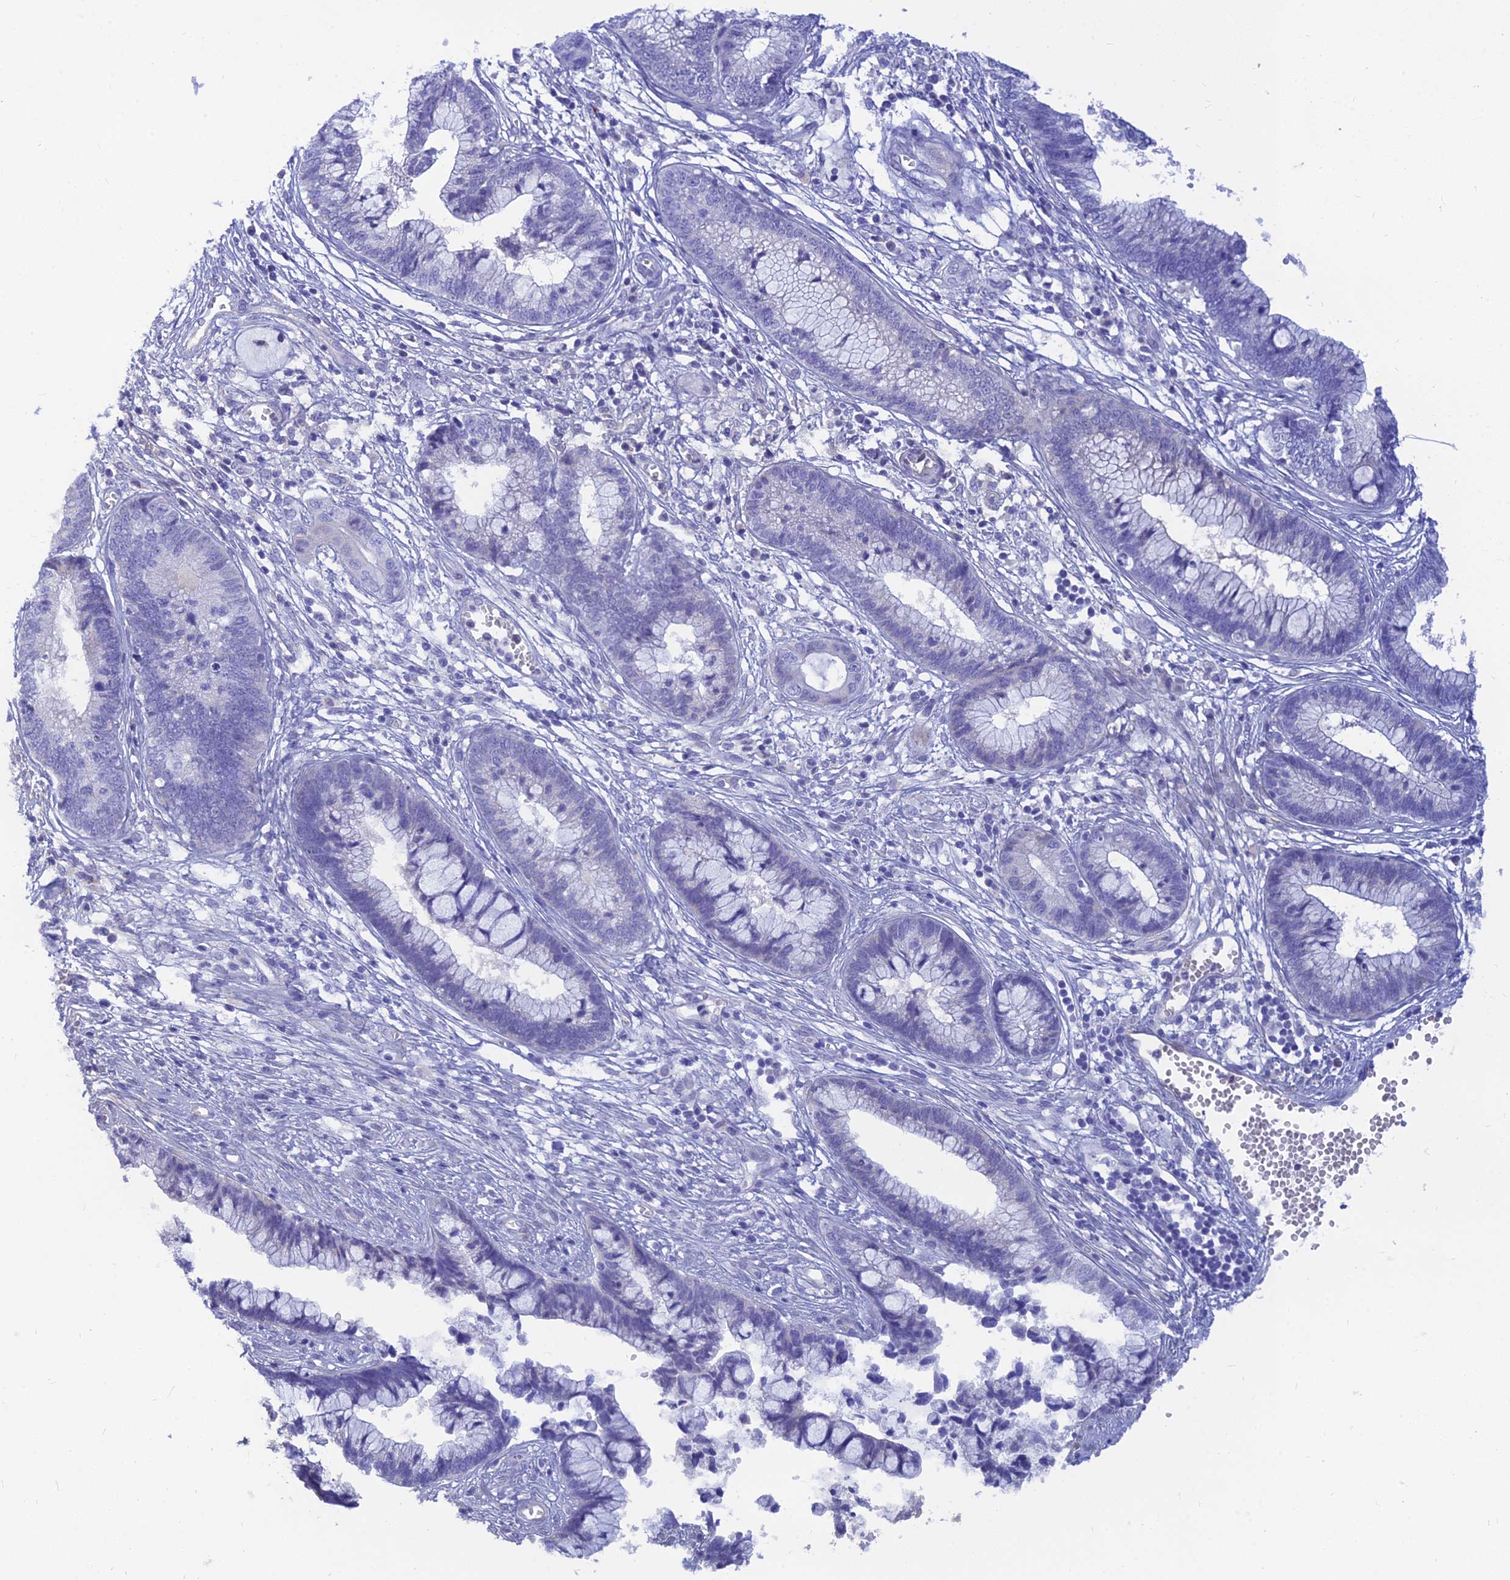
{"staining": {"intensity": "negative", "quantity": "none", "location": "none"}, "tissue": "cervical cancer", "cell_type": "Tumor cells", "image_type": "cancer", "snomed": [{"axis": "morphology", "description": "Adenocarcinoma, NOS"}, {"axis": "topography", "description": "Cervix"}], "caption": "The IHC histopathology image has no significant staining in tumor cells of cervical adenocarcinoma tissue.", "gene": "FAM151B", "patient": {"sex": "female", "age": 44}}